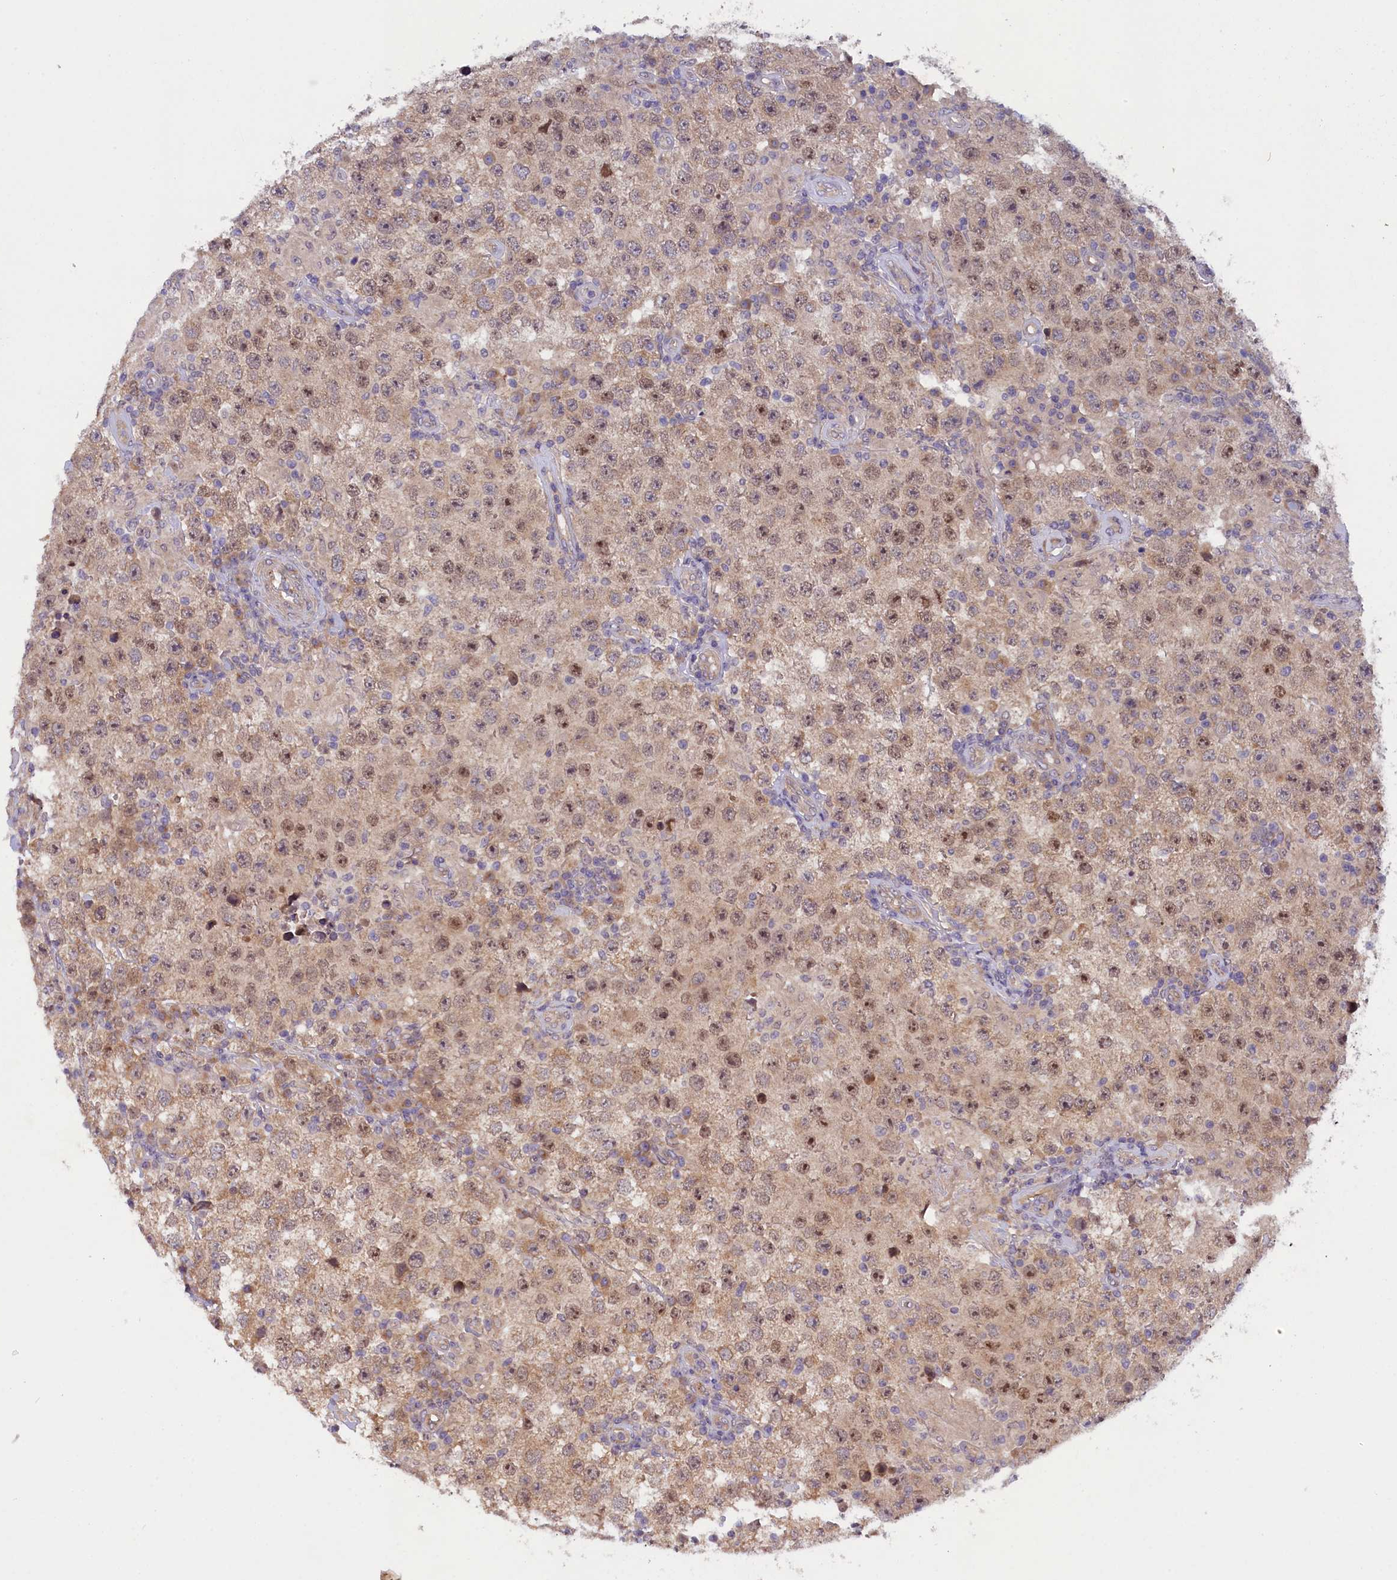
{"staining": {"intensity": "weak", "quantity": "25%-75%", "location": "cytoplasmic/membranous,nuclear"}, "tissue": "testis cancer", "cell_type": "Tumor cells", "image_type": "cancer", "snomed": [{"axis": "morphology", "description": "Normal tissue, NOS"}, {"axis": "morphology", "description": "Urothelial carcinoma, High grade"}, {"axis": "morphology", "description": "Seminoma, NOS"}, {"axis": "morphology", "description": "Carcinoma, Embryonal, NOS"}, {"axis": "topography", "description": "Urinary bladder"}, {"axis": "topography", "description": "Testis"}], "caption": "Tumor cells reveal low levels of weak cytoplasmic/membranous and nuclear expression in approximately 25%-75% of cells in testis cancer (embryonal carcinoma).", "gene": "CCDC9B", "patient": {"sex": "male", "age": 41}}